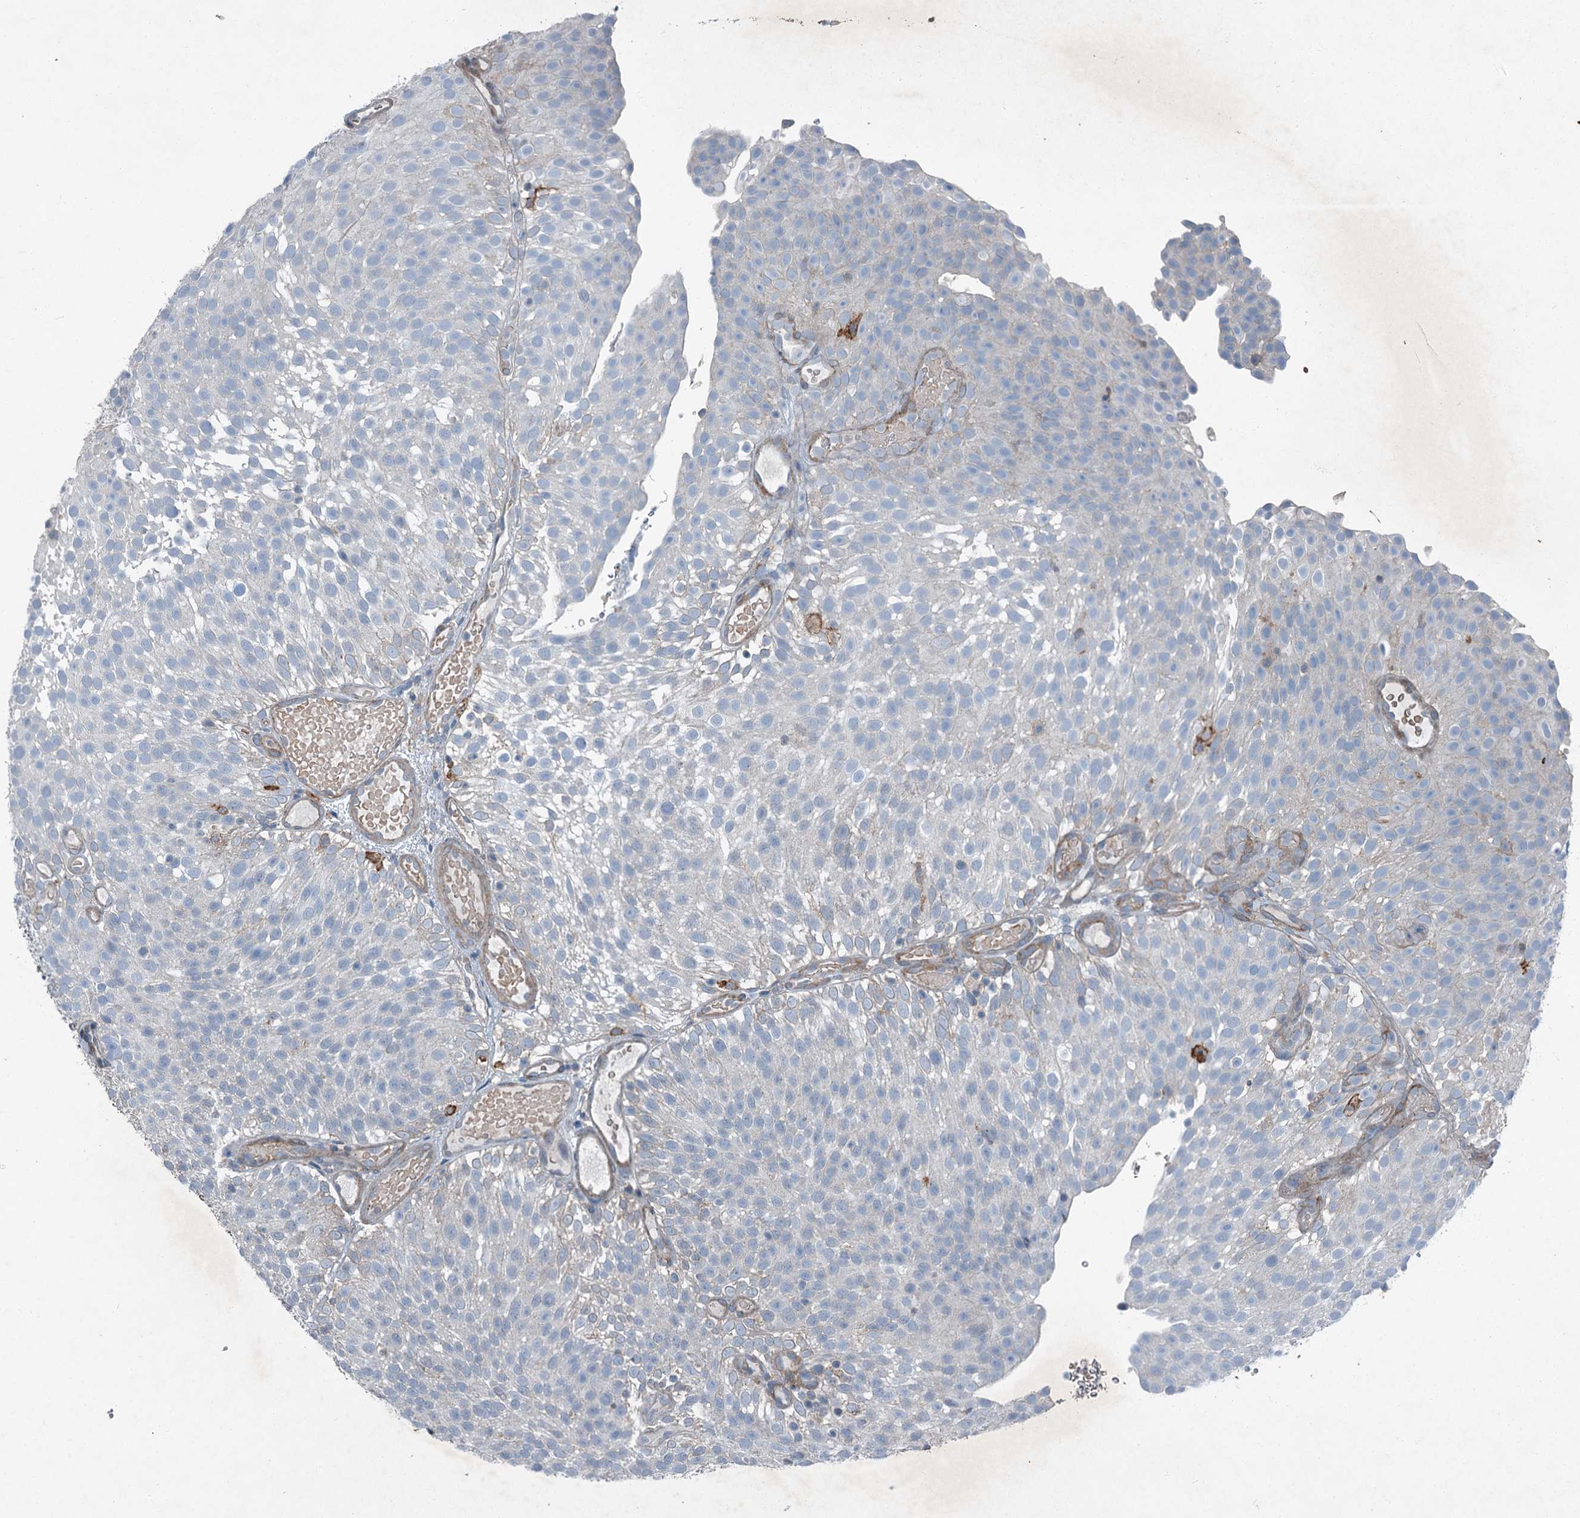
{"staining": {"intensity": "negative", "quantity": "none", "location": "none"}, "tissue": "urothelial cancer", "cell_type": "Tumor cells", "image_type": "cancer", "snomed": [{"axis": "morphology", "description": "Urothelial carcinoma, Low grade"}, {"axis": "topography", "description": "Urinary bladder"}], "caption": "Tumor cells are negative for brown protein staining in urothelial cancer. (Immunohistochemistry, brightfield microscopy, high magnification).", "gene": "AXL", "patient": {"sex": "male", "age": 78}}